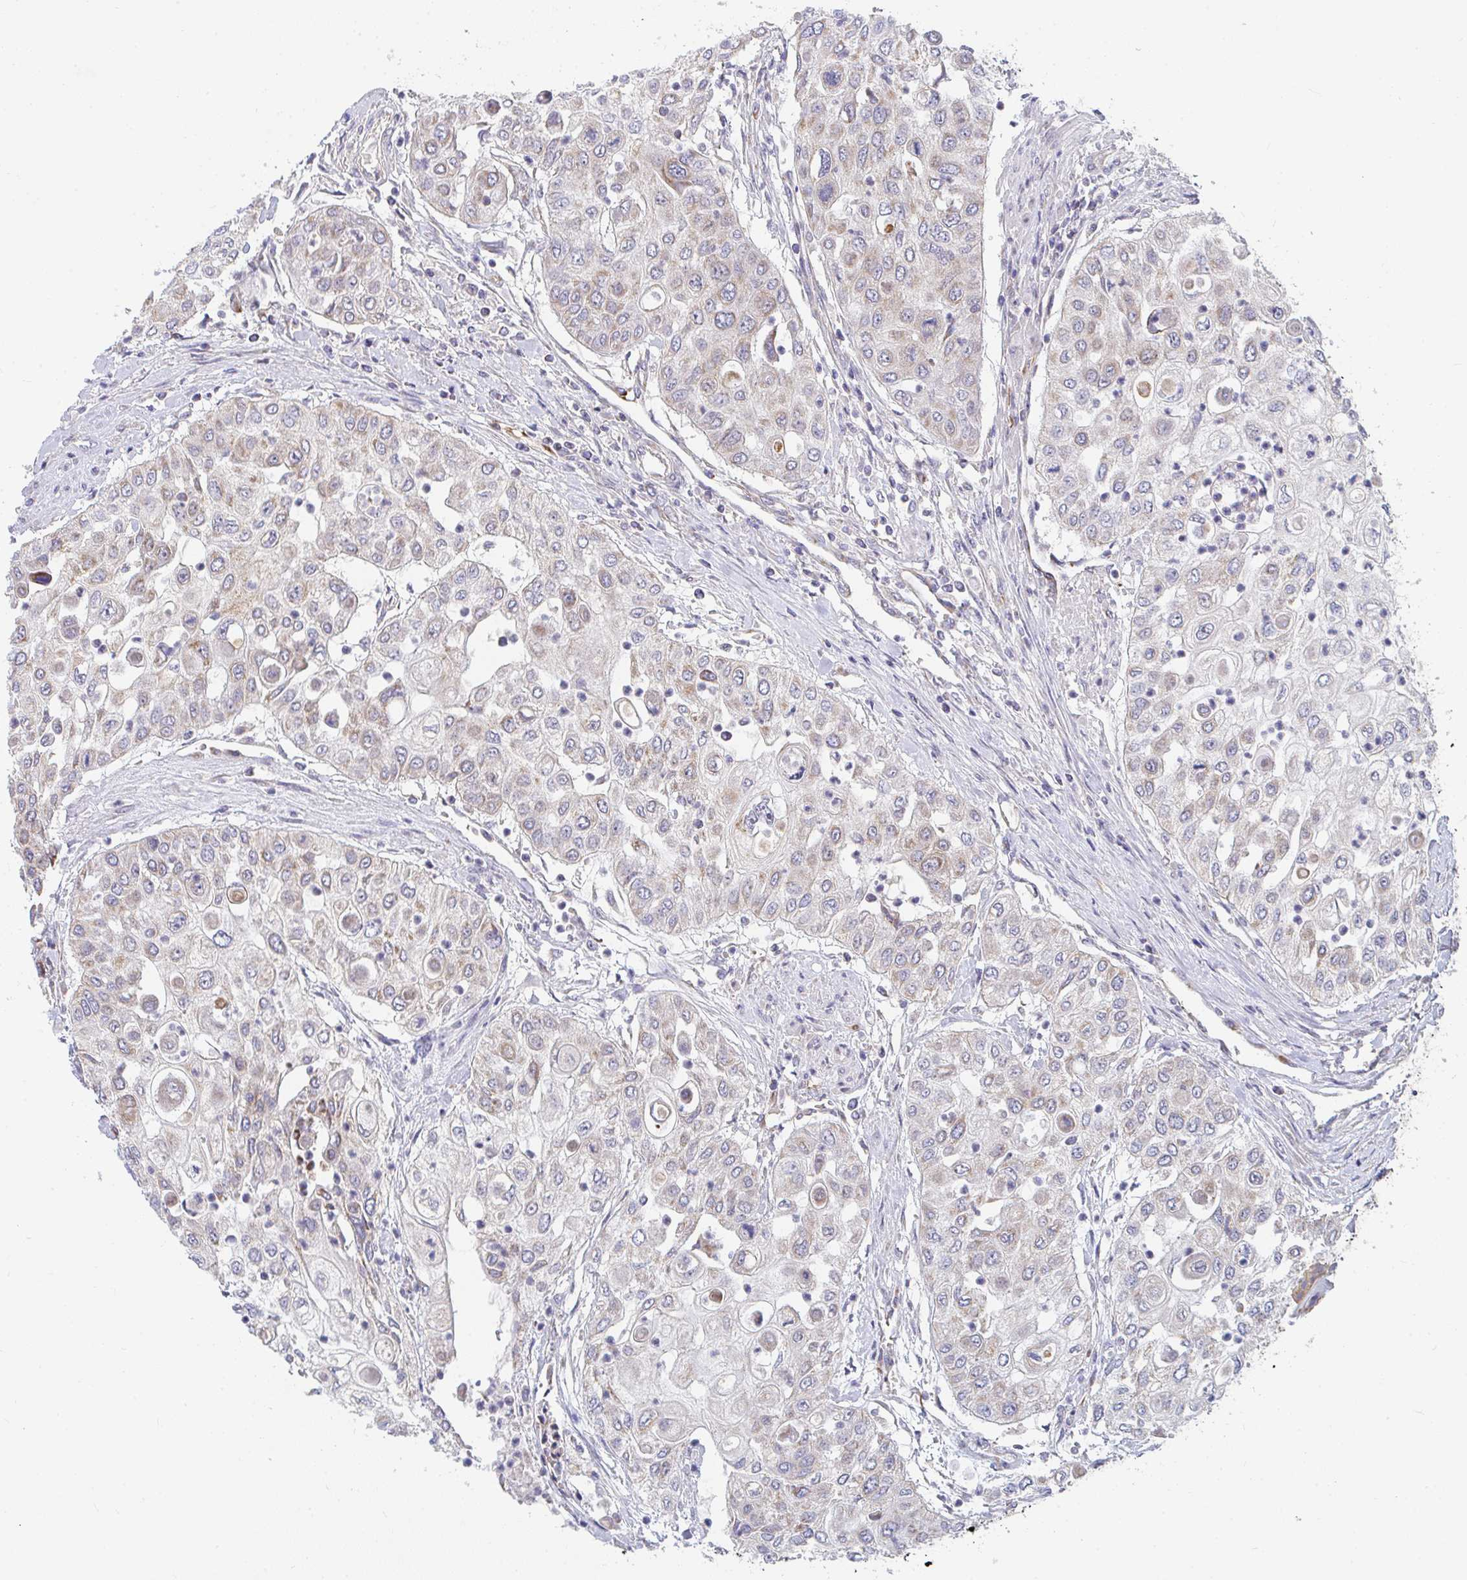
{"staining": {"intensity": "weak", "quantity": "25%-75%", "location": "cytoplasmic/membranous"}, "tissue": "urothelial cancer", "cell_type": "Tumor cells", "image_type": "cancer", "snomed": [{"axis": "morphology", "description": "Urothelial carcinoma, High grade"}, {"axis": "topography", "description": "Urinary bladder"}], "caption": "DAB (3,3'-diaminobenzidine) immunohistochemical staining of human urothelial cancer displays weak cytoplasmic/membranous protein expression in about 25%-75% of tumor cells.", "gene": "EIF1AD", "patient": {"sex": "female", "age": 79}}